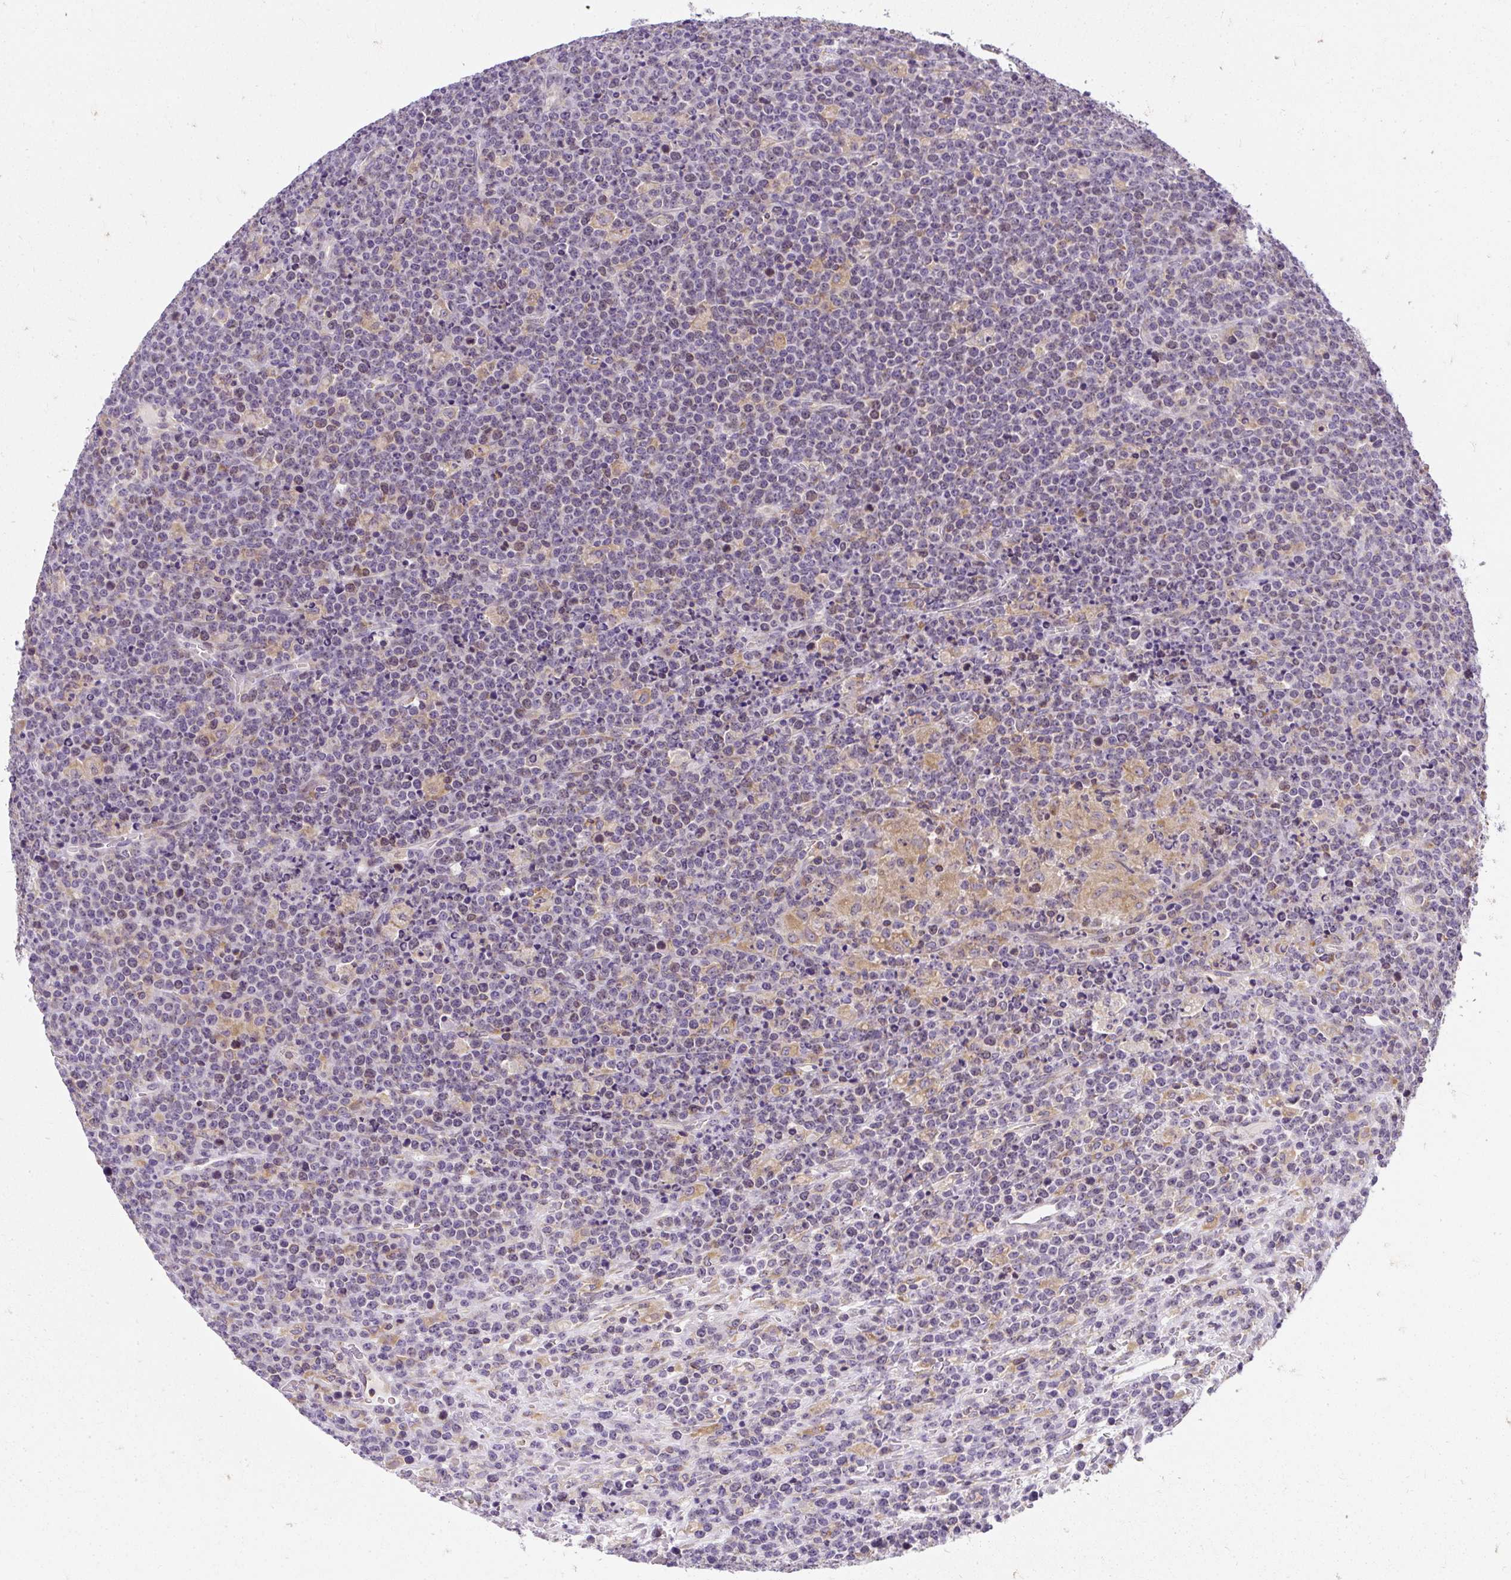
{"staining": {"intensity": "weak", "quantity": "<25%", "location": "nuclear"}, "tissue": "lymphoma", "cell_type": "Tumor cells", "image_type": "cancer", "snomed": [{"axis": "morphology", "description": "Malignant lymphoma, non-Hodgkin's type, High grade"}, {"axis": "topography", "description": "Ovary"}], "caption": "Image shows no protein staining in tumor cells of lymphoma tissue. (Brightfield microscopy of DAB (3,3'-diaminobenzidine) IHC at high magnification).", "gene": "CYP20A1", "patient": {"sex": "female", "age": 56}}